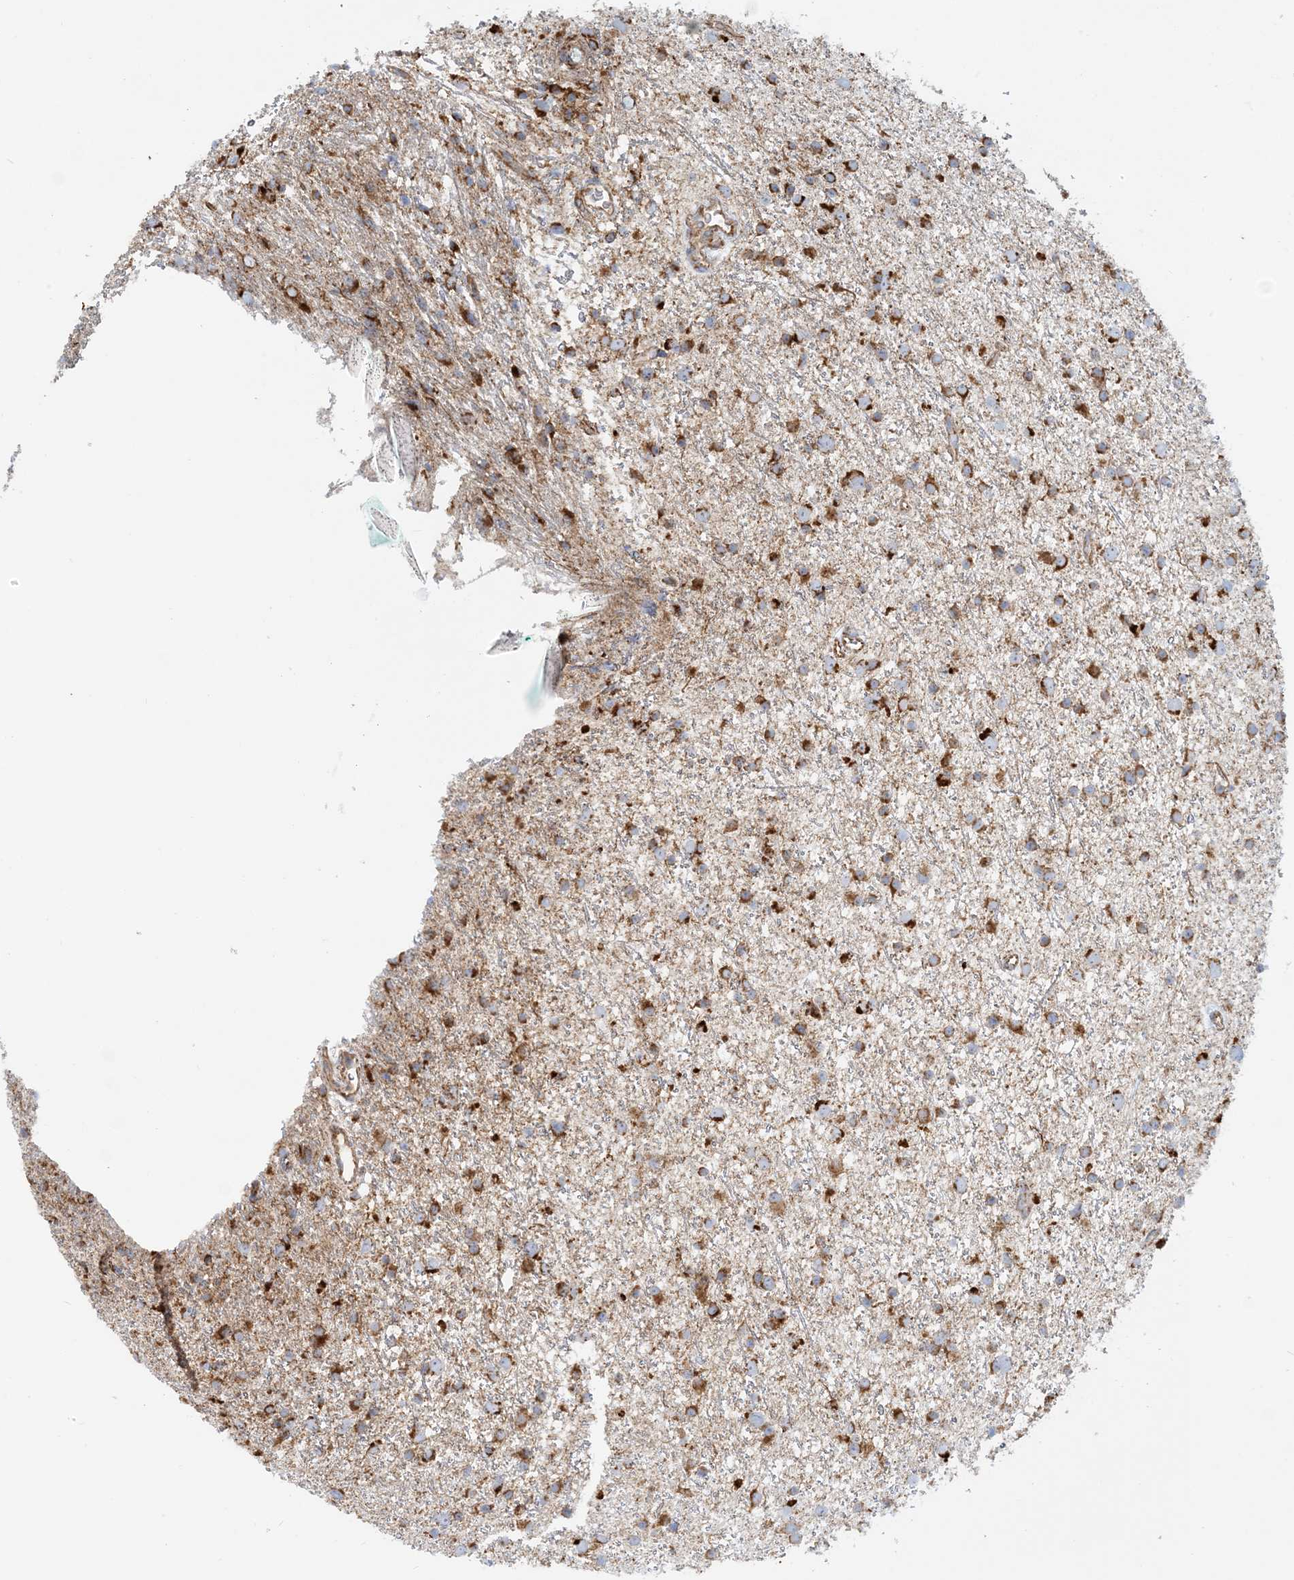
{"staining": {"intensity": "moderate", "quantity": ">75%", "location": "cytoplasmic/membranous"}, "tissue": "glioma", "cell_type": "Tumor cells", "image_type": "cancer", "snomed": [{"axis": "morphology", "description": "Glioma, malignant, Low grade"}, {"axis": "topography", "description": "Cerebral cortex"}], "caption": "Immunohistochemistry (IHC) histopathology image of glioma stained for a protein (brown), which exhibits medium levels of moderate cytoplasmic/membranous positivity in approximately >75% of tumor cells.", "gene": "COA3", "patient": {"sex": "female", "age": 39}}